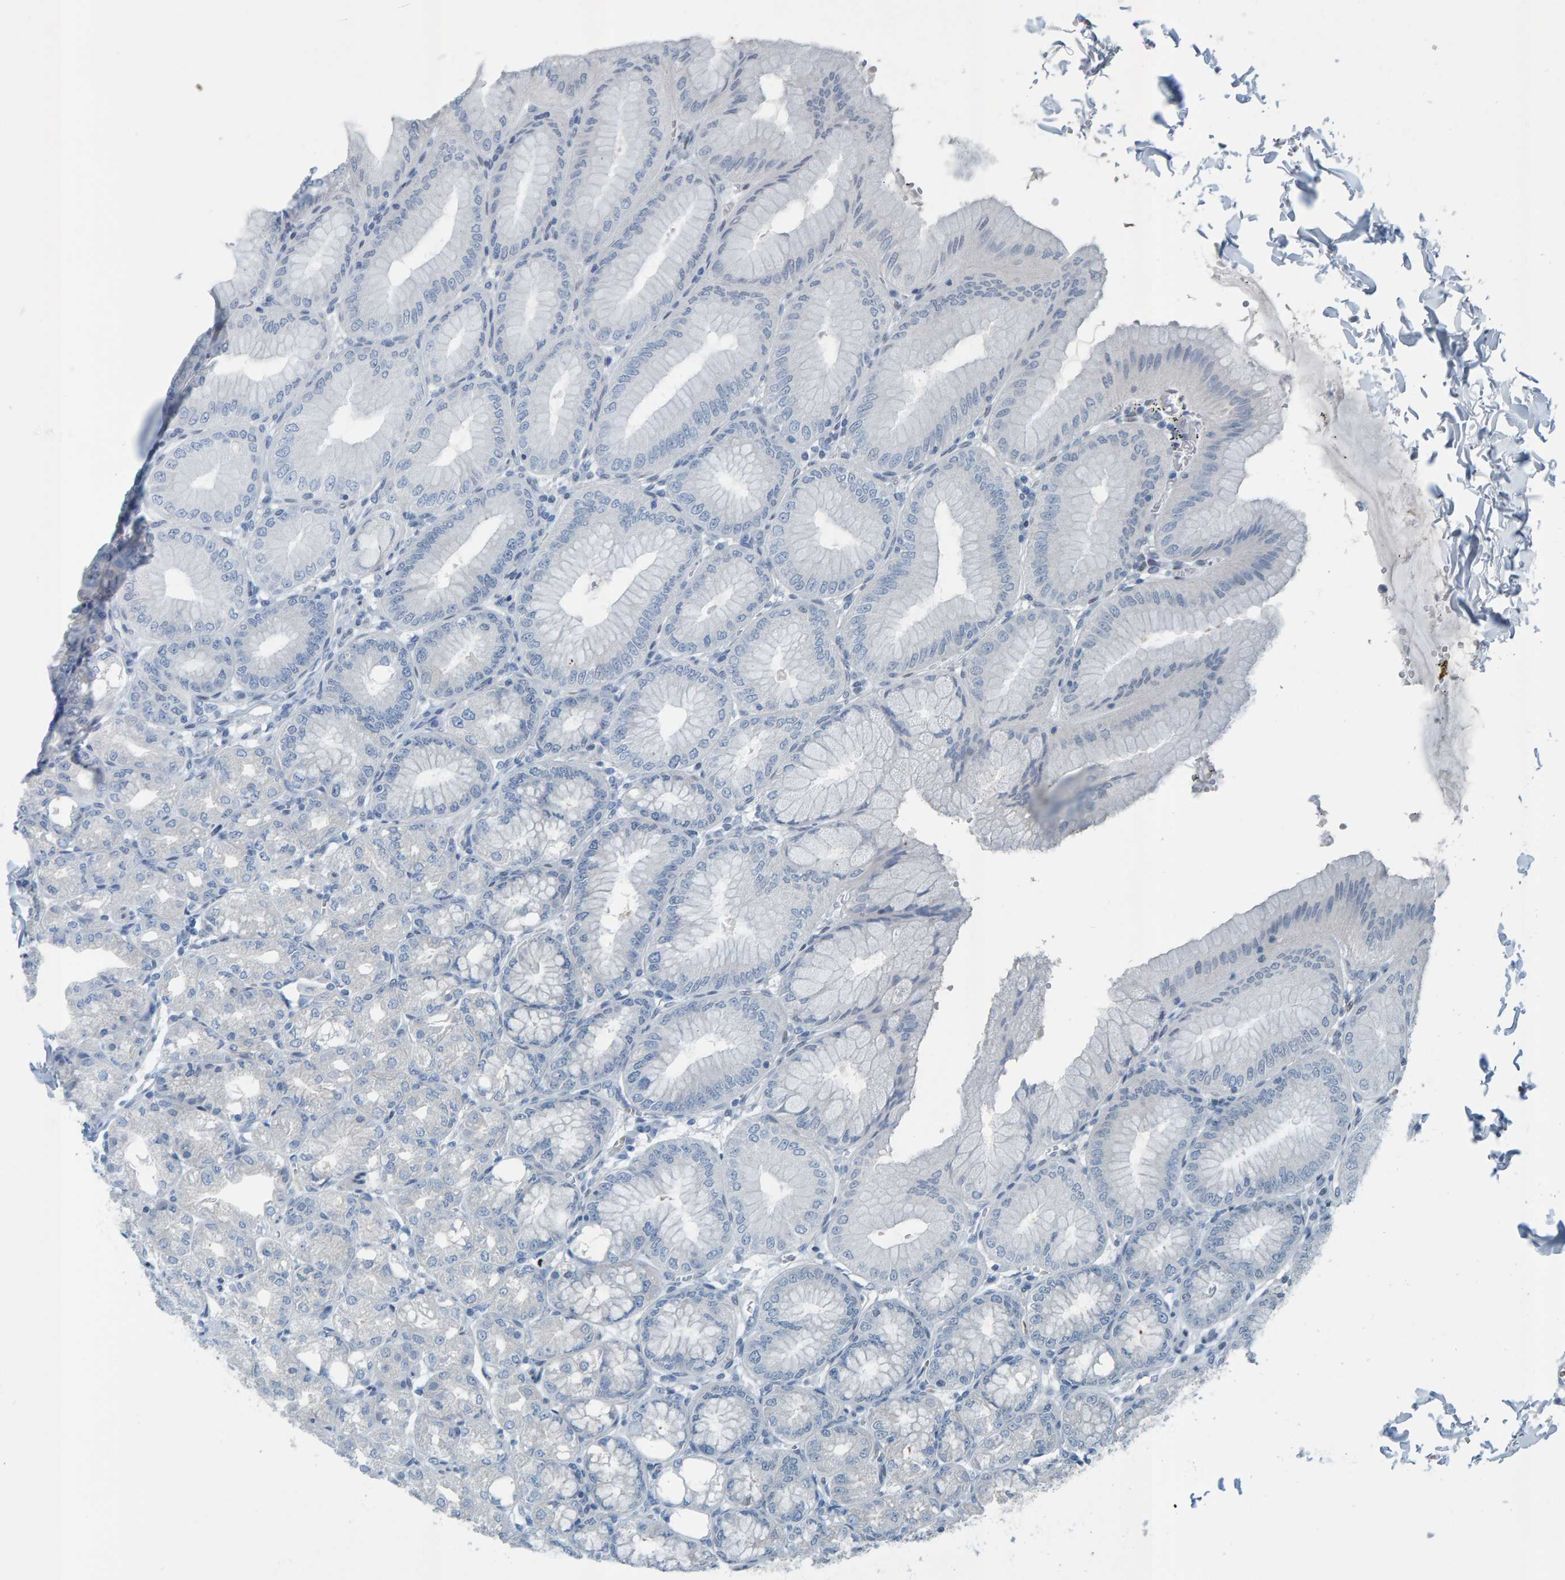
{"staining": {"intensity": "weak", "quantity": "<25%", "location": "nuclear"}, "tissue": "stomach", "cell_type": "Glandular cells", "image_type": "normal", "snomed": [{"axis": "morphology", "description": "Normal tissue, NOS"}, {"axis": "topography", "description": "Stomach, lower"}], "caption": "The photomicrograph exhibits no significant expression in glandular cells of stomach.", "gene": "CNP", "patient": {"sex": "male", "age": 71}}